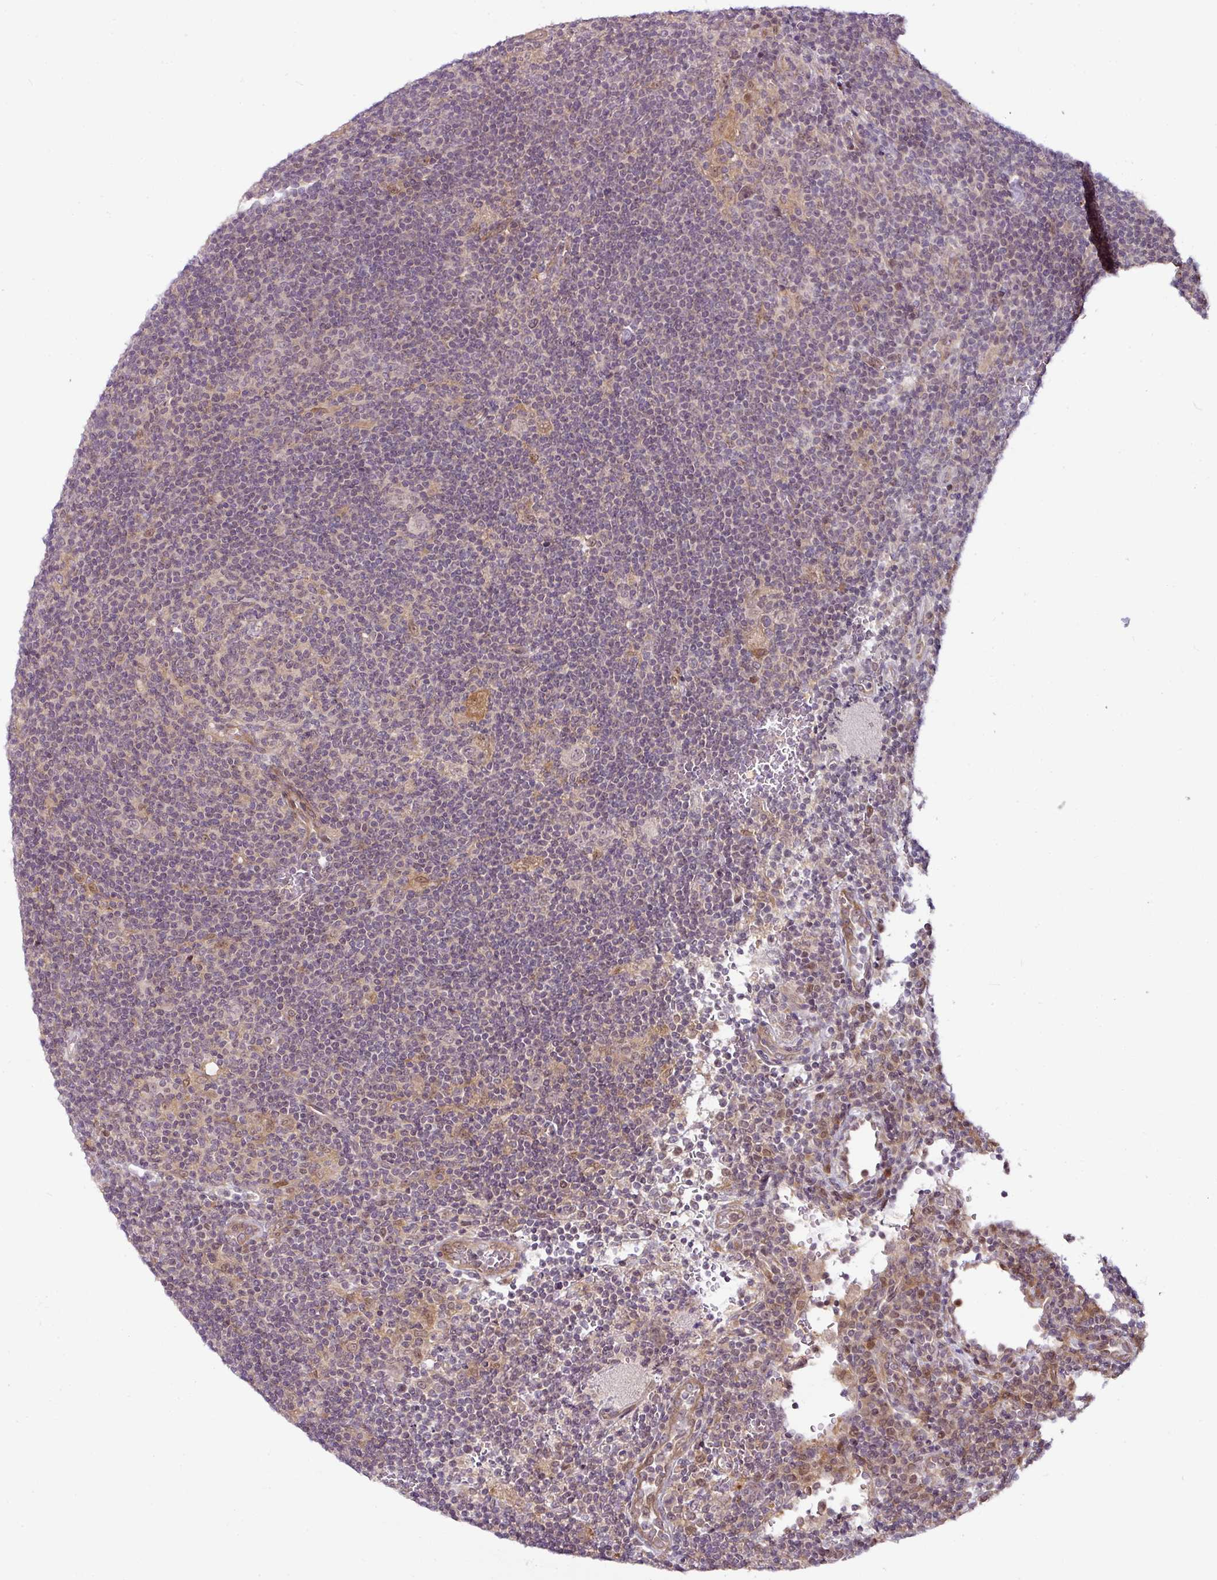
{"staining": {"intensity": "weak", "quantity": "25%-75%", "location": "nuclear"}, "tissue": "lymphoma", "cell_type": "Tumor cells", "image_type": "cancer", "snomed": [{"axis": "morphology", "description": "Hodgkin's disease, NOS"}, {"axis": "topography", "description": "Lymph node"}], "caption": "Immunohistochemical staining of lymphoma reveals low levels of weak nuclear positivity in about 25%-75% of tumor cells.", "gene": "DCAF13", "patient": {"sex": "female", "age": 57}}